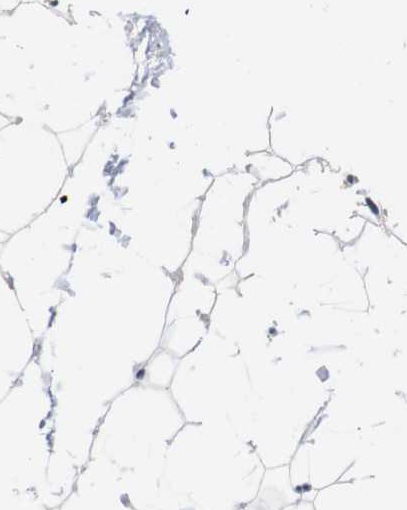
{"staining": {"intensity": "negative", "quantity": "none", "location": "none"}, "tissue": "adipose tissue", "cell_type": "Adipocytes", "image_type": "normal", "snomed": [{"axis": "morphology", "description": "Normal tissue, NOS"}, {"axis": "topography", "description": "Breast"}, {"axis": "topography", "description": "Soft tissue"}], "caption": "Human adipose tissue stained for a protein using immunohistochemistry (IHC) exhibits no positivity in adipocytes.", "gene": "CHRM5", "patient": {"sex": "female", "age": 75}}